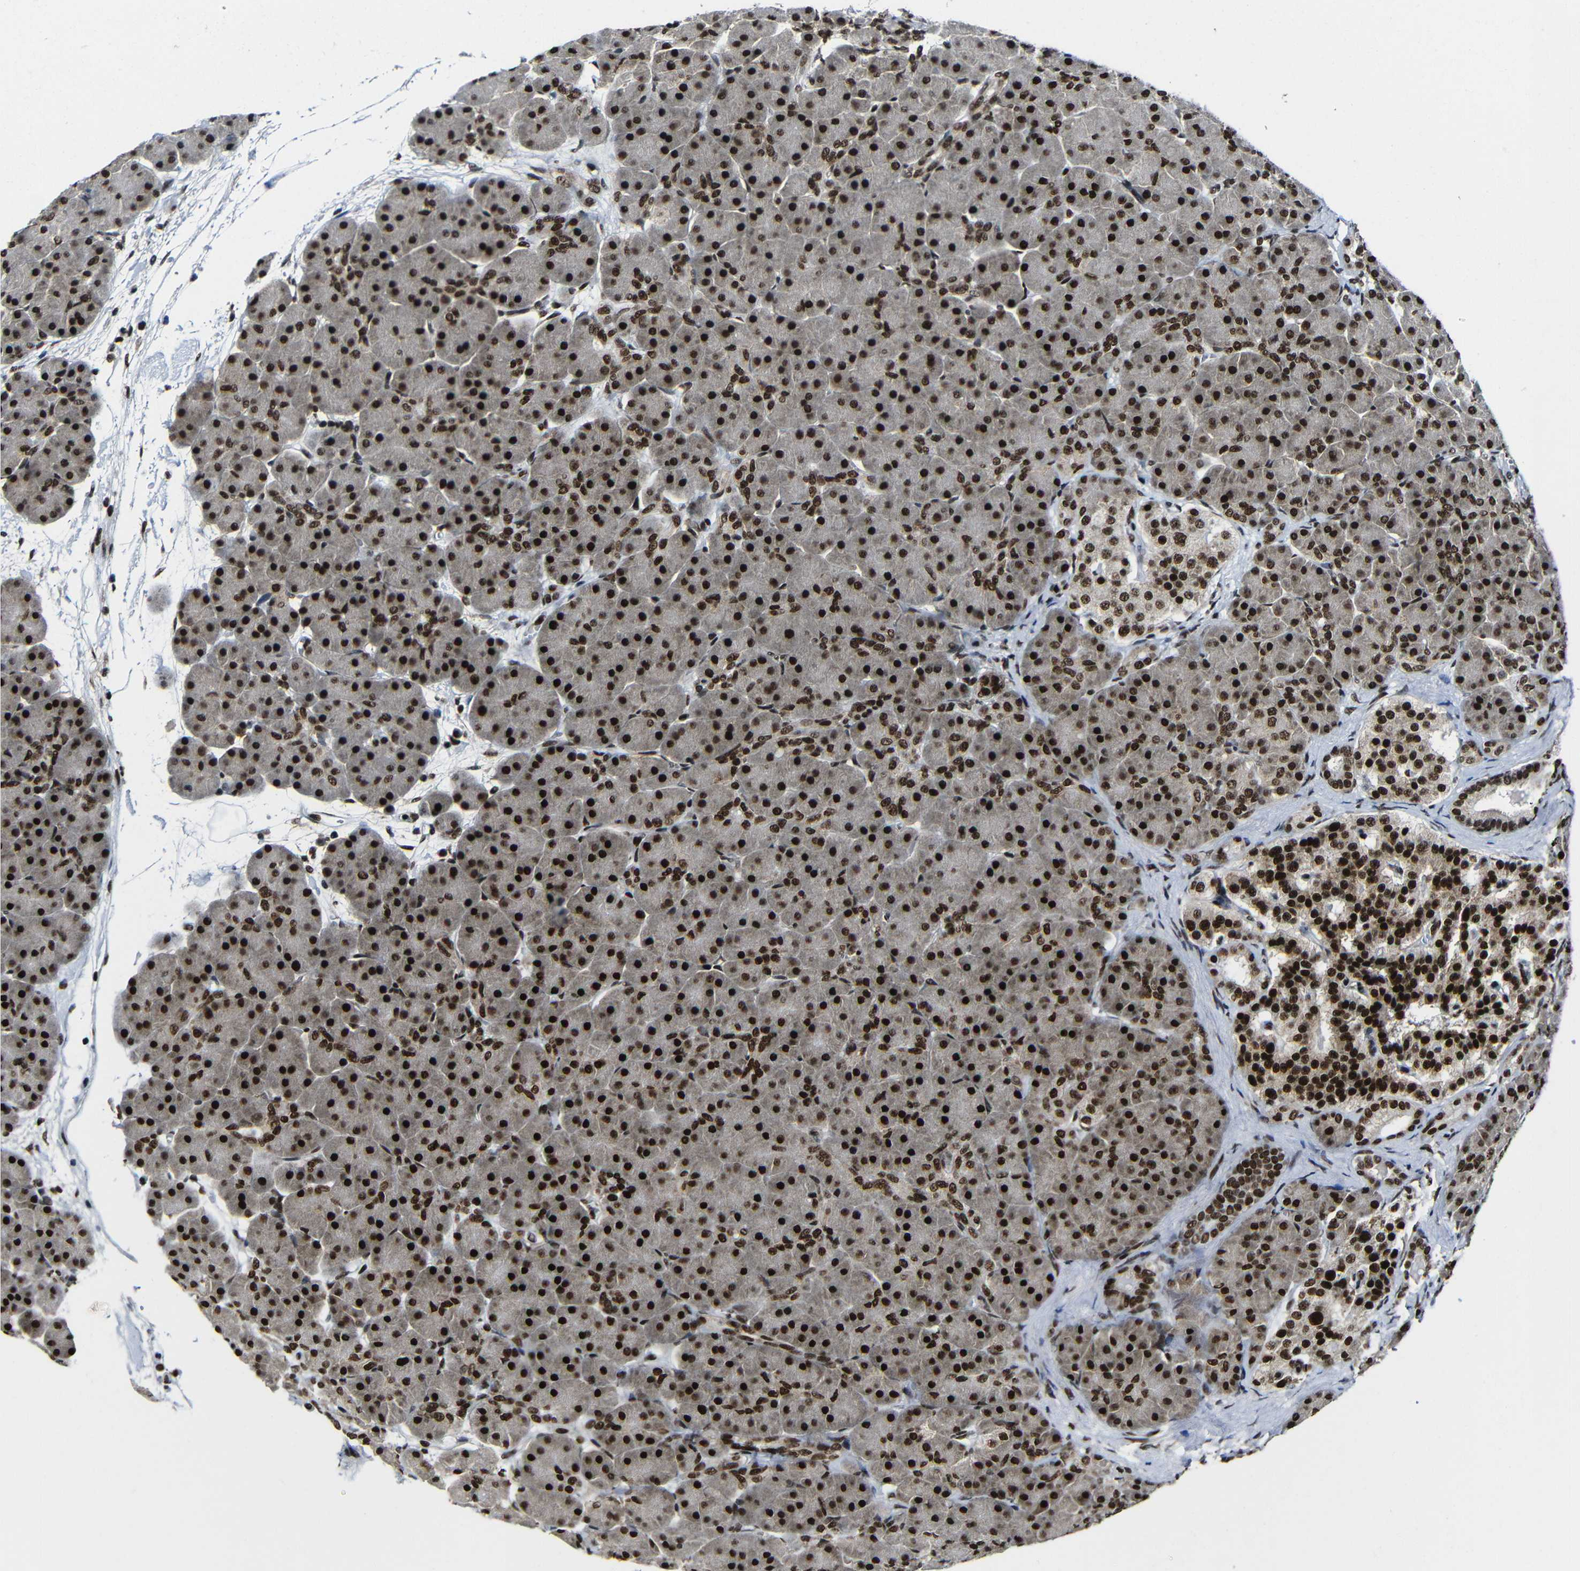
{"staining": {"intensity": "strong", "quantity": ">75%", "location": "nuclear"}, "tissue": "pancreas", "cell_type": "Exocrine glandular cells", "image_type": "normal", "snomed": [{"axis": "morphology", "description": "Normal tissue, NOS"}, {"axis": "topography", "description": "Pancreas"}], "caption": "Immunohistochemical staining of benign pancreas reveals high levels of strong nuclear expression in approximately >75% of exocrine glandular cells. (brown staining indicates protein expression, while blue staining denotes nuclei).", "gene": "PTBP1", "patient": {"sex": "male", "age": 66}}